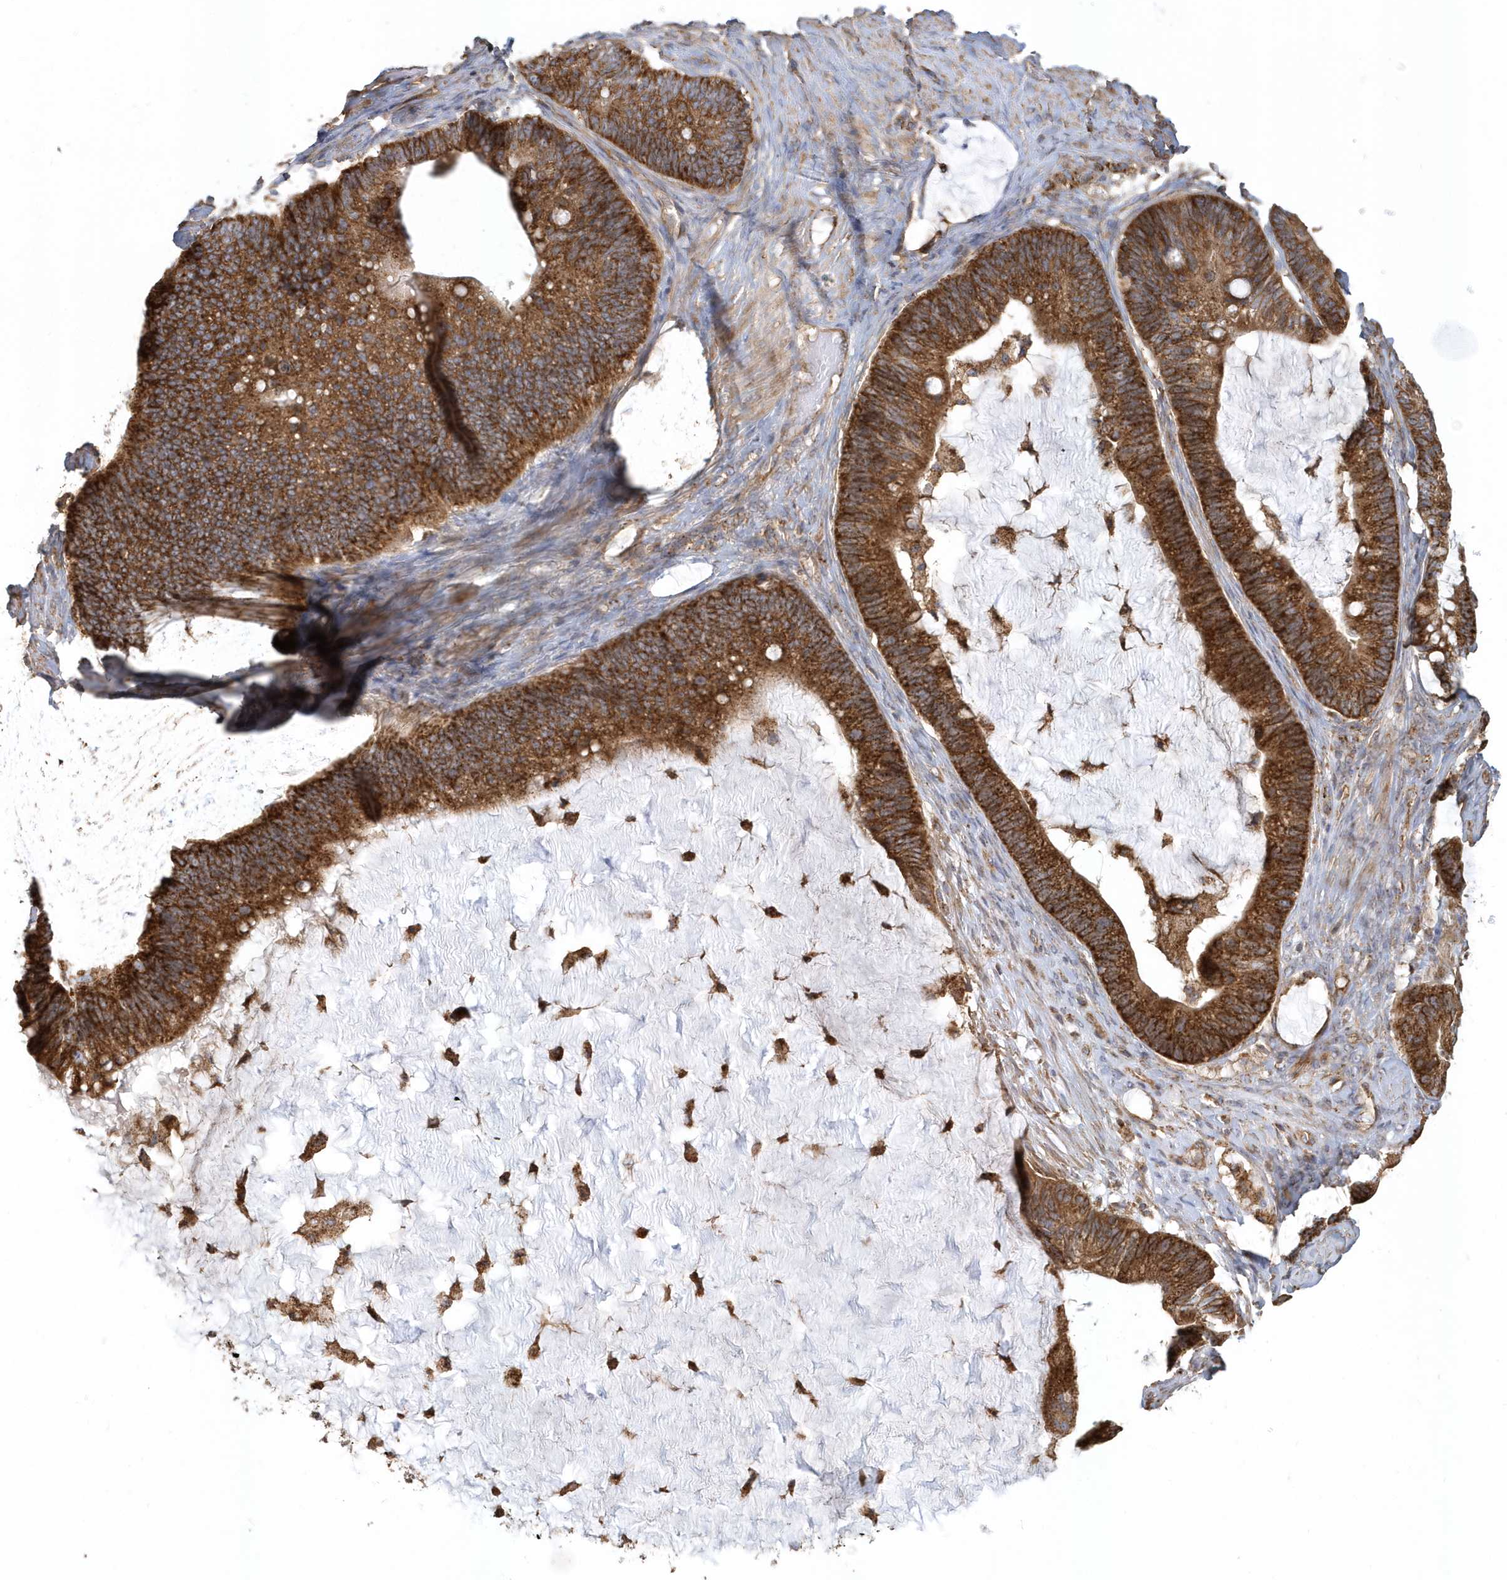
{"staining": {"intensity": "strong", "quantity": ">75%", "location": "cytoplasmic/membranous"}, "tissue": "ovarian cancer", "cell_type": "Tumor cells", "image_type": "cancer", "snomed": [{"axis": "morphology", "description": "Cystadenocarcinoma, mucinous, NOS"}, {"axis": "topography", "description": "Ovary"}], "caption": "This photomicrograph exhibits IHC staining of human ovarian cancer (mucinous cystadenocarcinoma), with high strong cytoplasmic/membranous positivity in about >75% of tumor cells.", "gene": "TRAIP", "patient": {"sex": "female", "age": 61}}